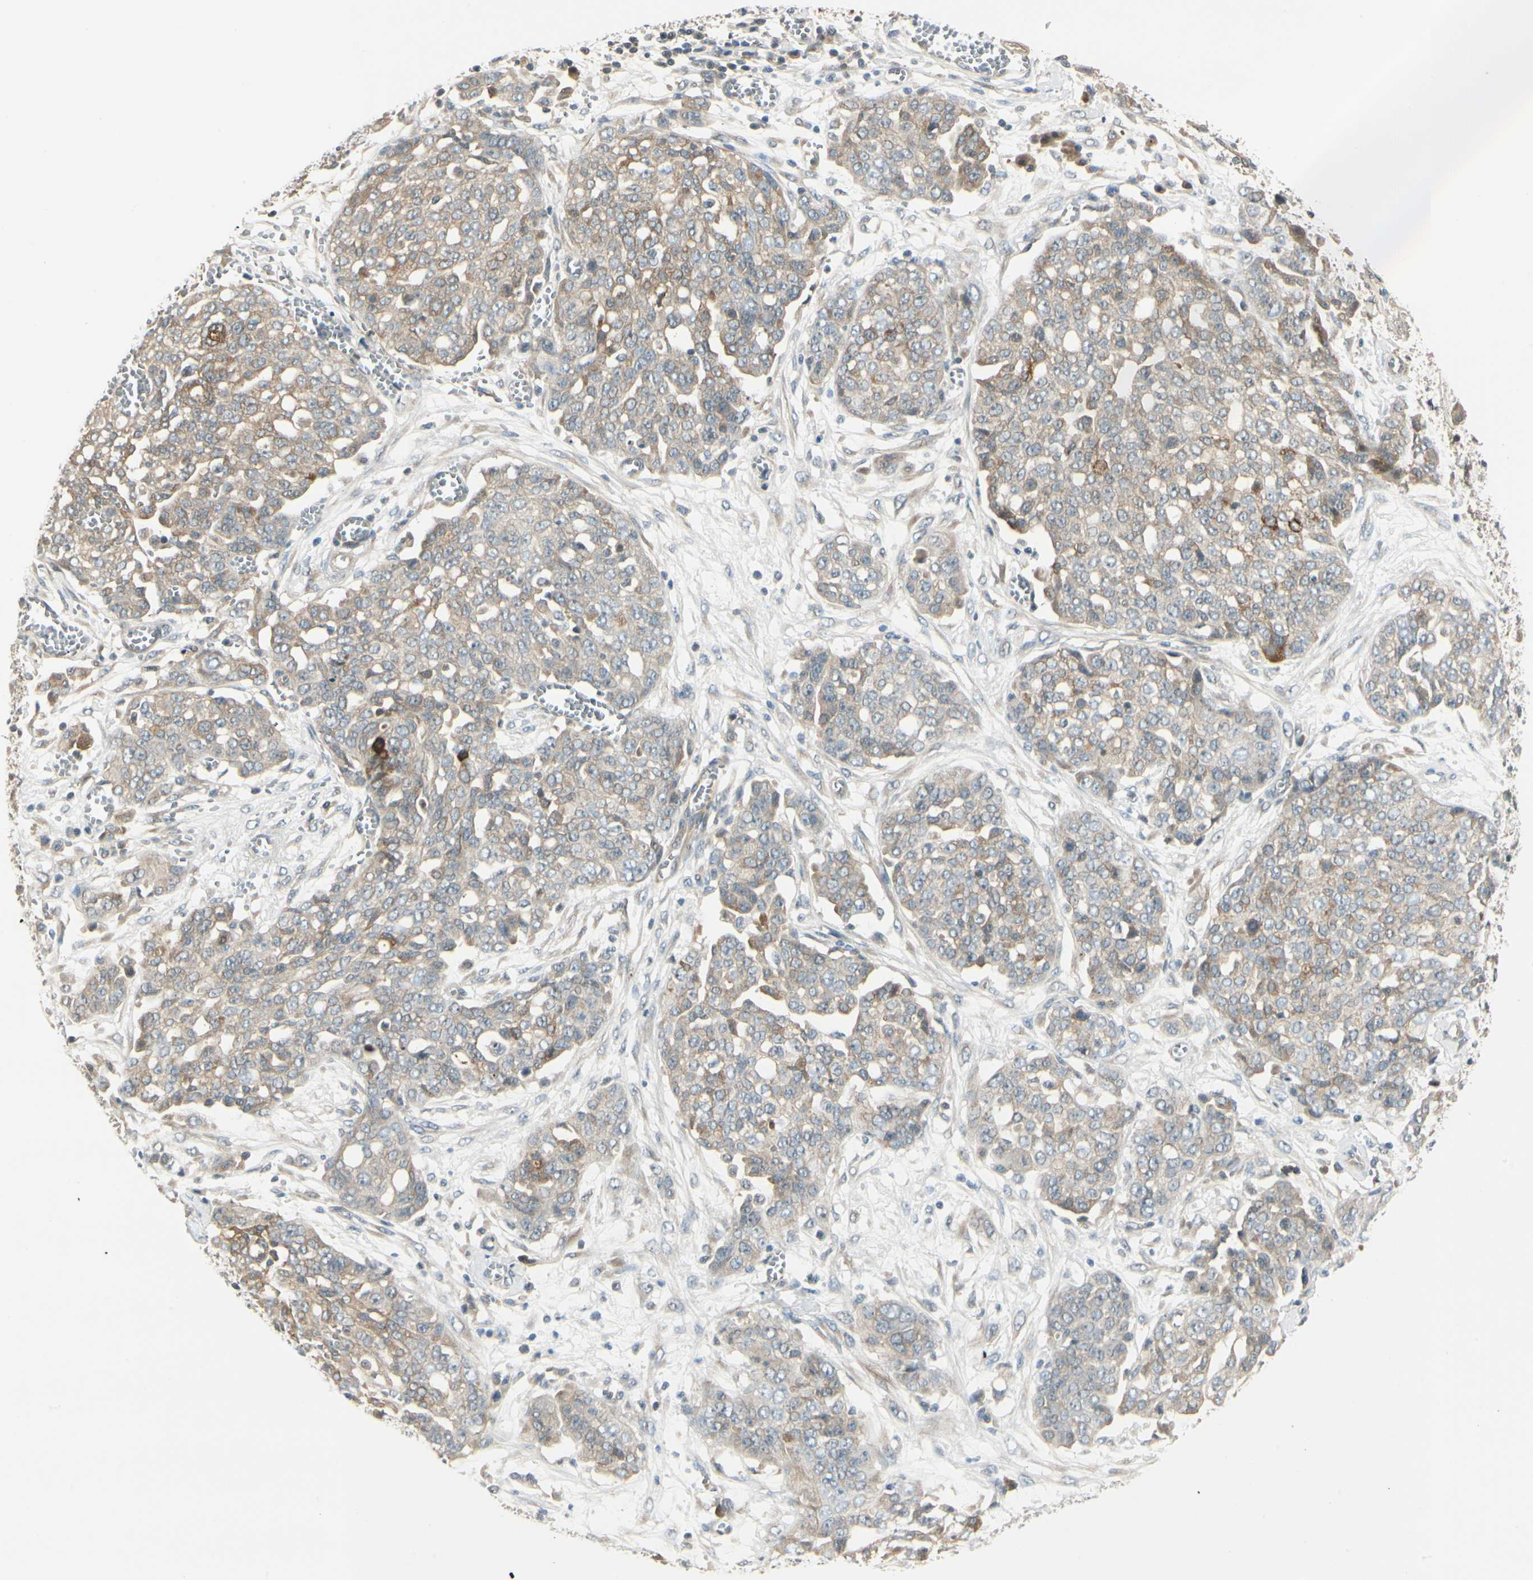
{"staining": {"intensity": "weak", "quantity": ">75%", "location": "cytoplasmic/membranous"}, "tissue": "ovarian cancer", "cell_type": "Tumor cells", "image_type": "cancer", "snomed": [{"axis": "morphology", "description": "Cystadenocarcinoma, serous, NOS"}, {"axis": "topography", "description": "Soft tissue"}, {"axis": "topography", "description": "Ovary"}], "caption": "The histopathology image displays a brown stain indicating the presence of a protein in the cytoplasmic/membranous of tumor cells in ovarian cancer. (brown staining indicates protein expression, while blue staining denotes nuclei).", "gene": "EPHB3", "patient": {"sex": "female", "age": 57}}